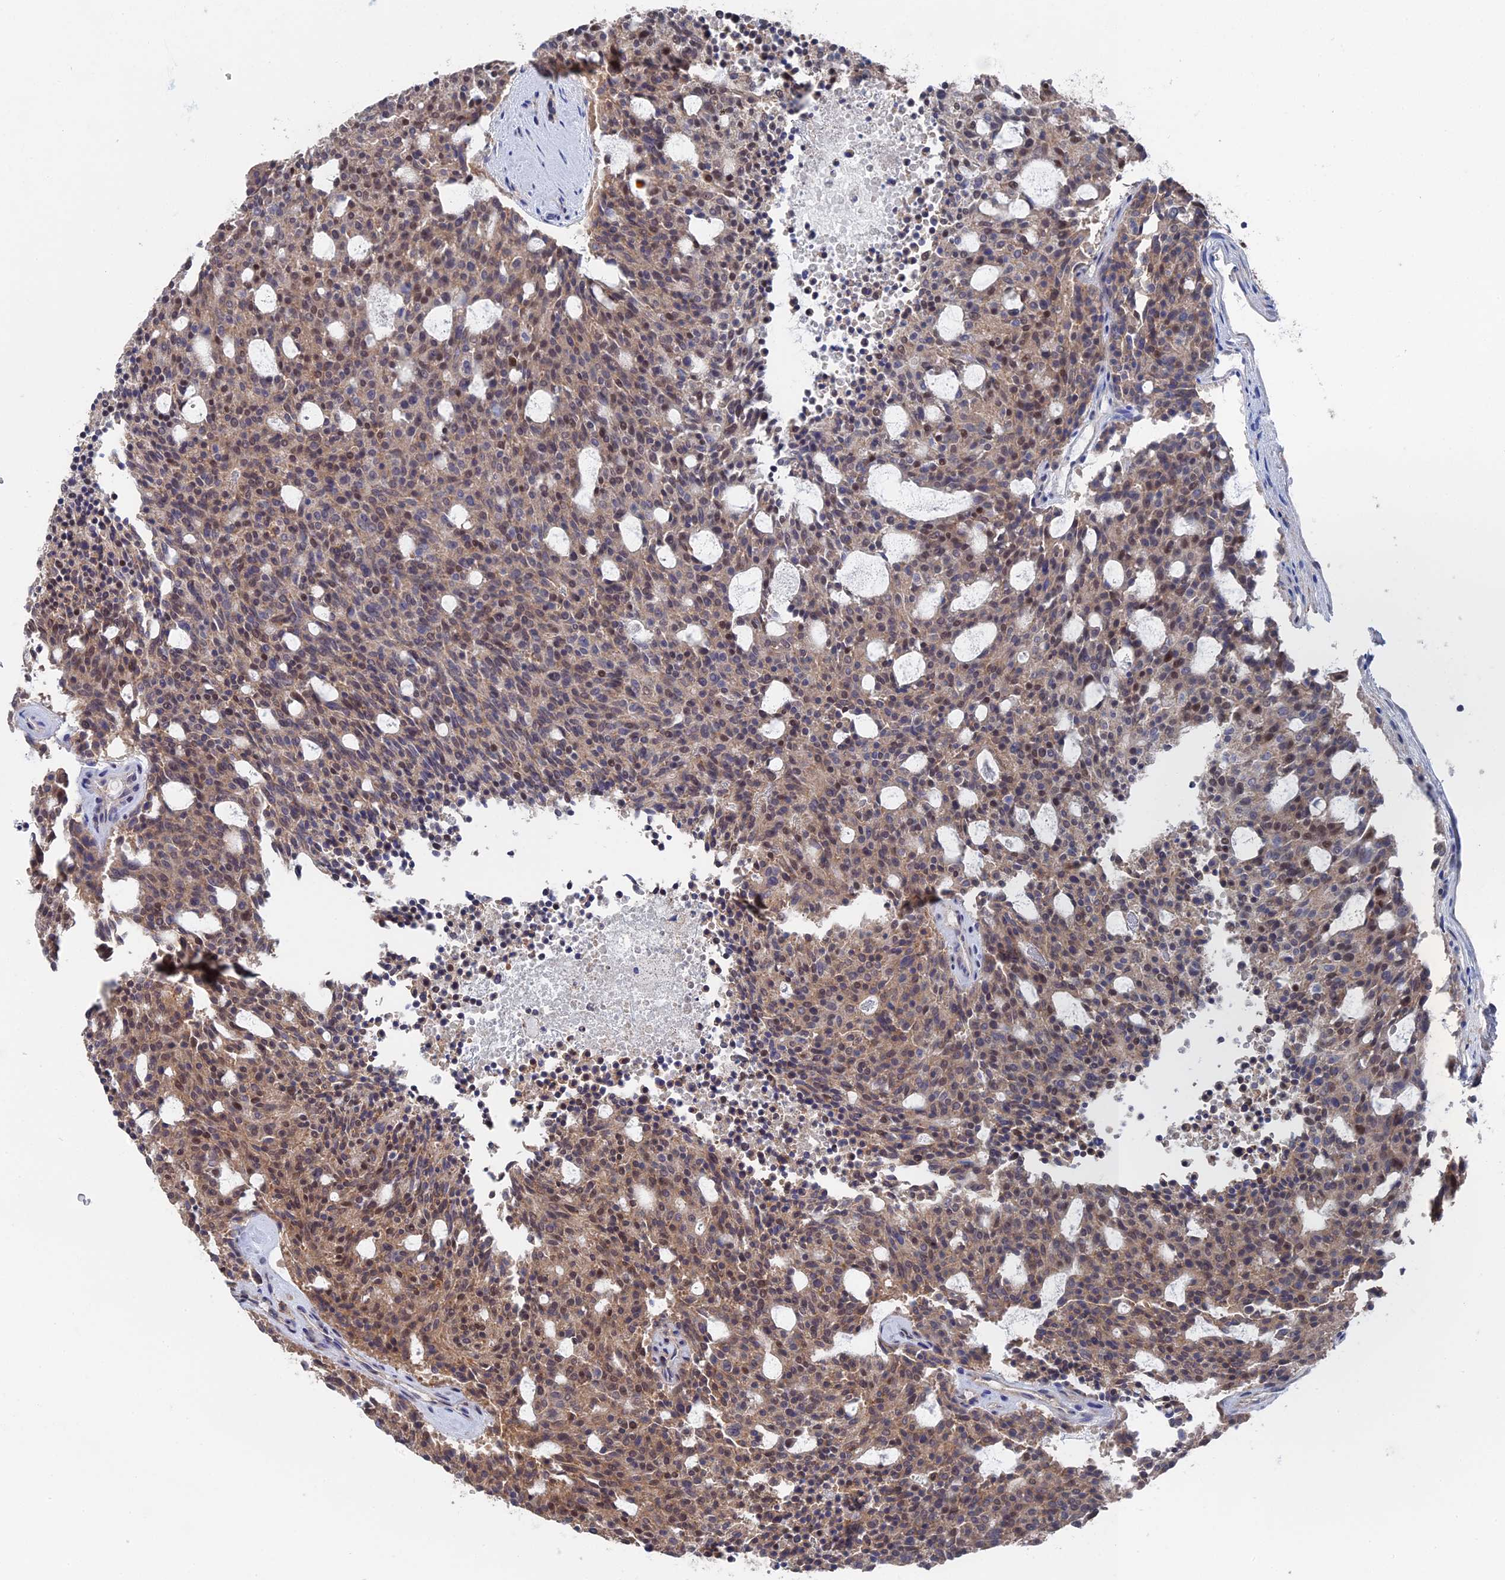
{"staining": {"intensity": "moderate", "quantity": ">75%", "location": "nuclear"}, "tissue": "carcinoid", "cell_type": "Tumor cells", "image_type": "cancer", "snomed": [{"axis": "morphology", "description": "Carcinoid, malignant, NOS"}, {"axis": "topography", "description": "Pancreas"}], "caption": "Brown immunohistochemical staining in malignant carcinoid shows moderate nuclear positivity in approximately >75% of tumor cells. The protein of interest is shown in brown color, while the nuclei are stained blue.", "gene": "TSSC4", "patient": {"sex": "female", "age": 54}}